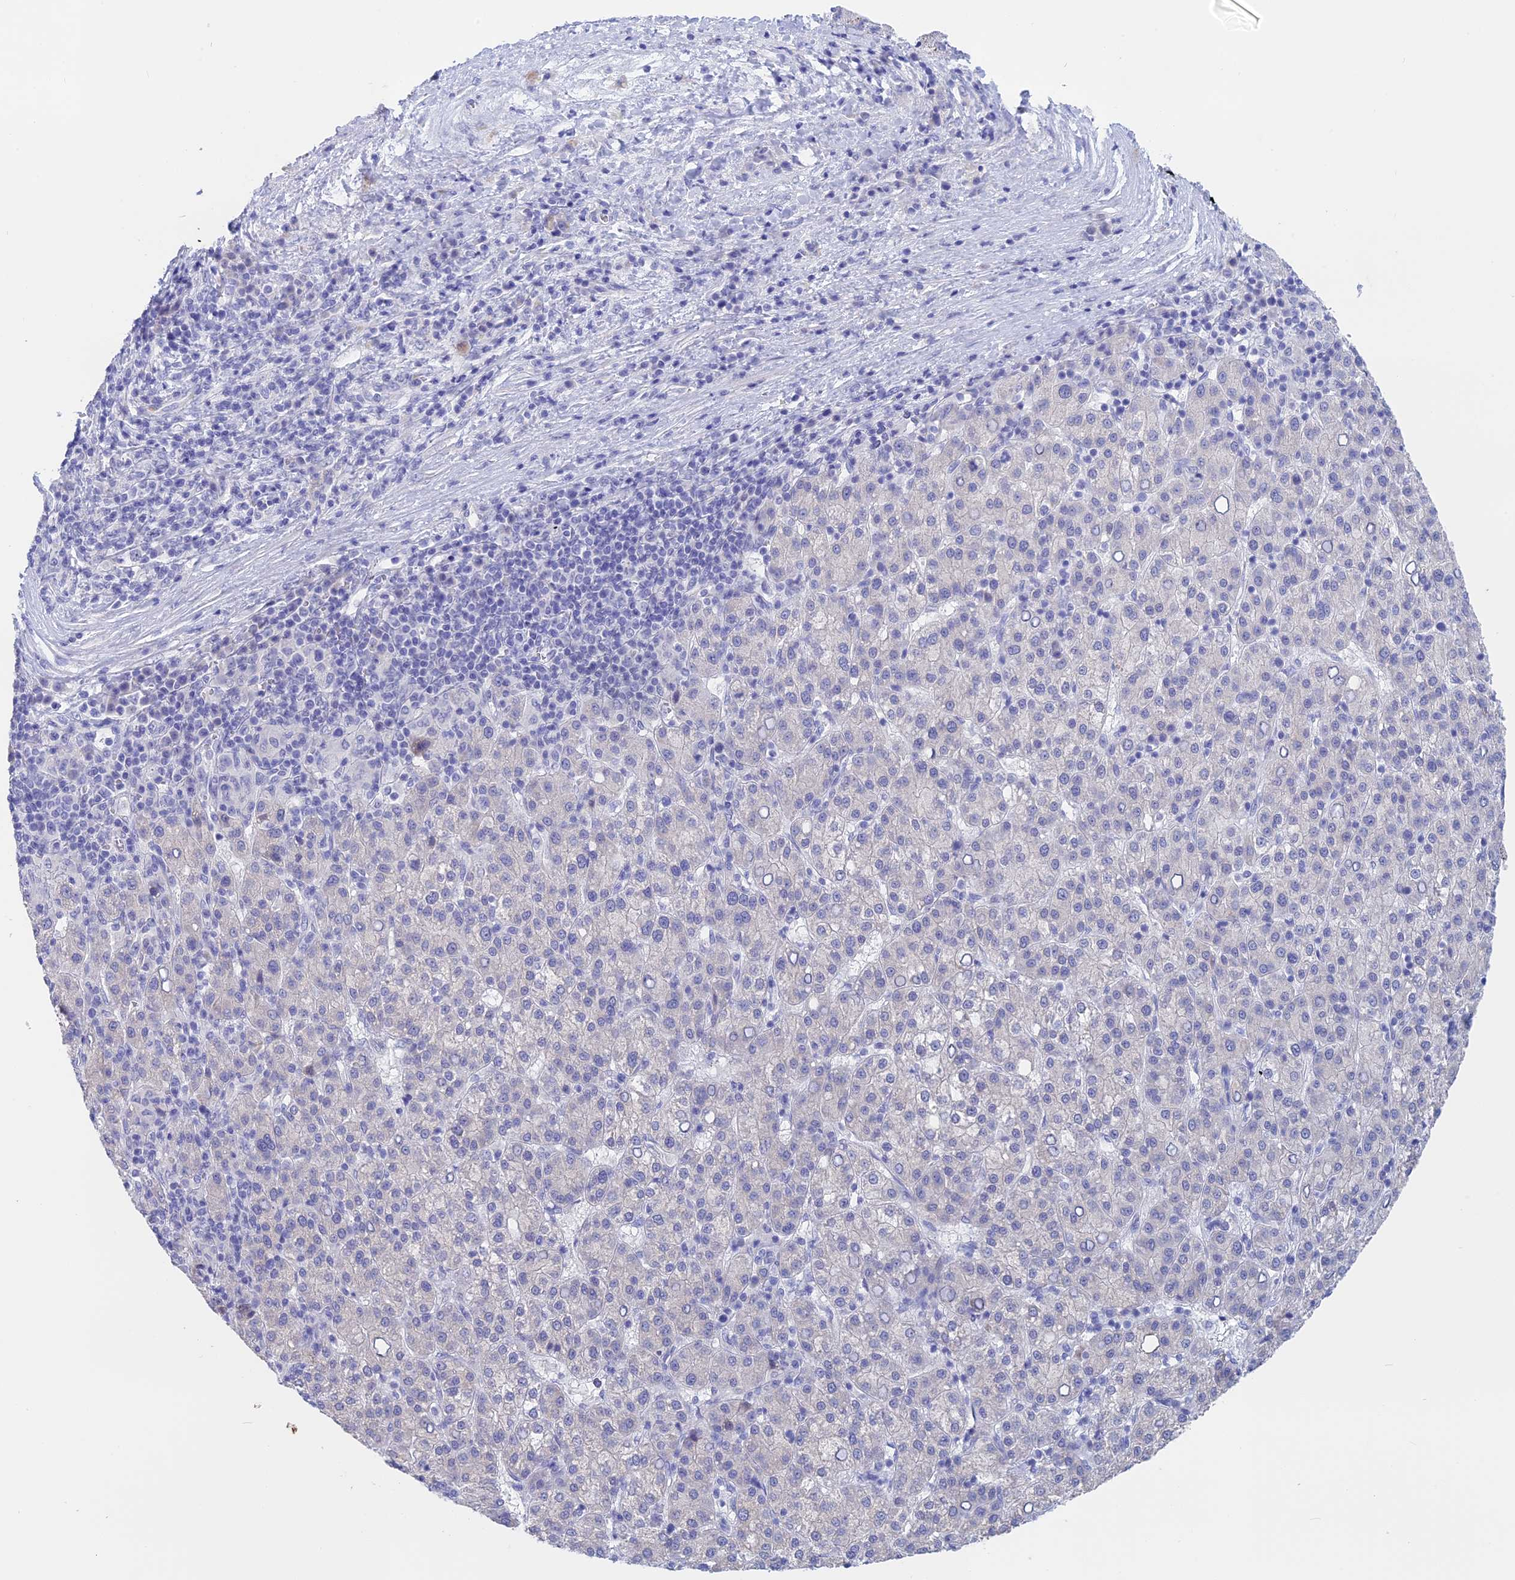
{"staining": {"intensity": "negative", "quantity": "none", "location": "none"}, "tissue": "liver cancer", "cell_type": "Tumor cells", "image_type": "cancer", "snomed": [{"axis": "morphology", "description": "Carcinoma, Hepatocellular, NOS"}, {"axis": "topography", "description": "Liver"}], "caption": "This is an immunohistochemistry image of human liver hepatocellular carcinoma. There is no staining in tumor cells.", "gene": "BTBD19", "patient": {"sex": "female", "age": 58}}